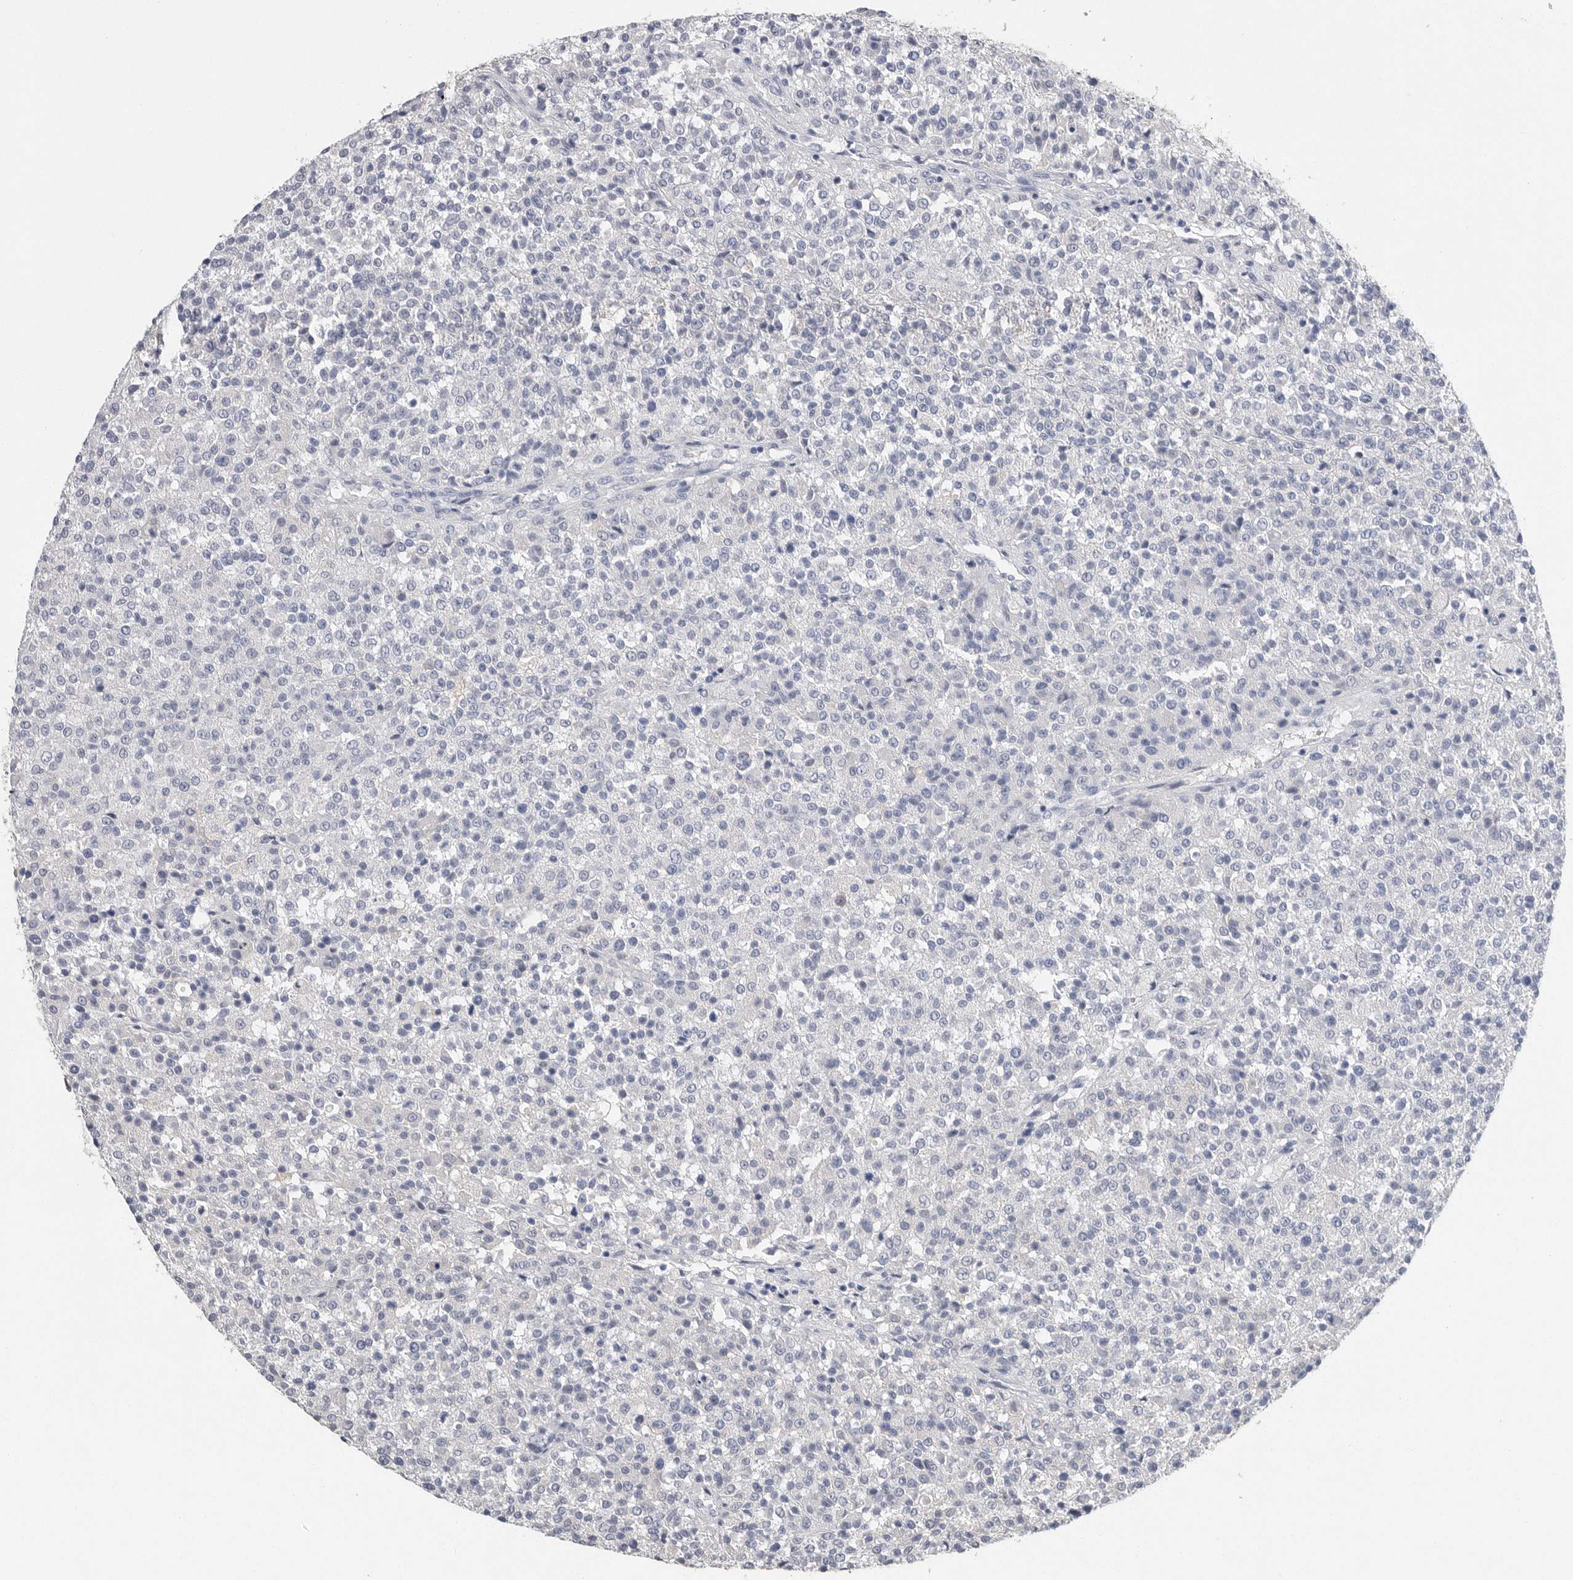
{"staining": {"intensity": "negative", "quantity": "none", "location": "none"}, "tissue": "testis cancer", "cell_type": "Tumor cells", "image_type": "cancer", "snomed": [{"axis": "morphology", "description": "Seminoma, NOS"}, {"axis": "topography", "description": "Testis"}], "caption": "Immunohistochemistry of human seminoma (testis) reveals no positivity in tumor cells.", "gene": "FABP6", "patient": {"sex": "male", "age": 59}}